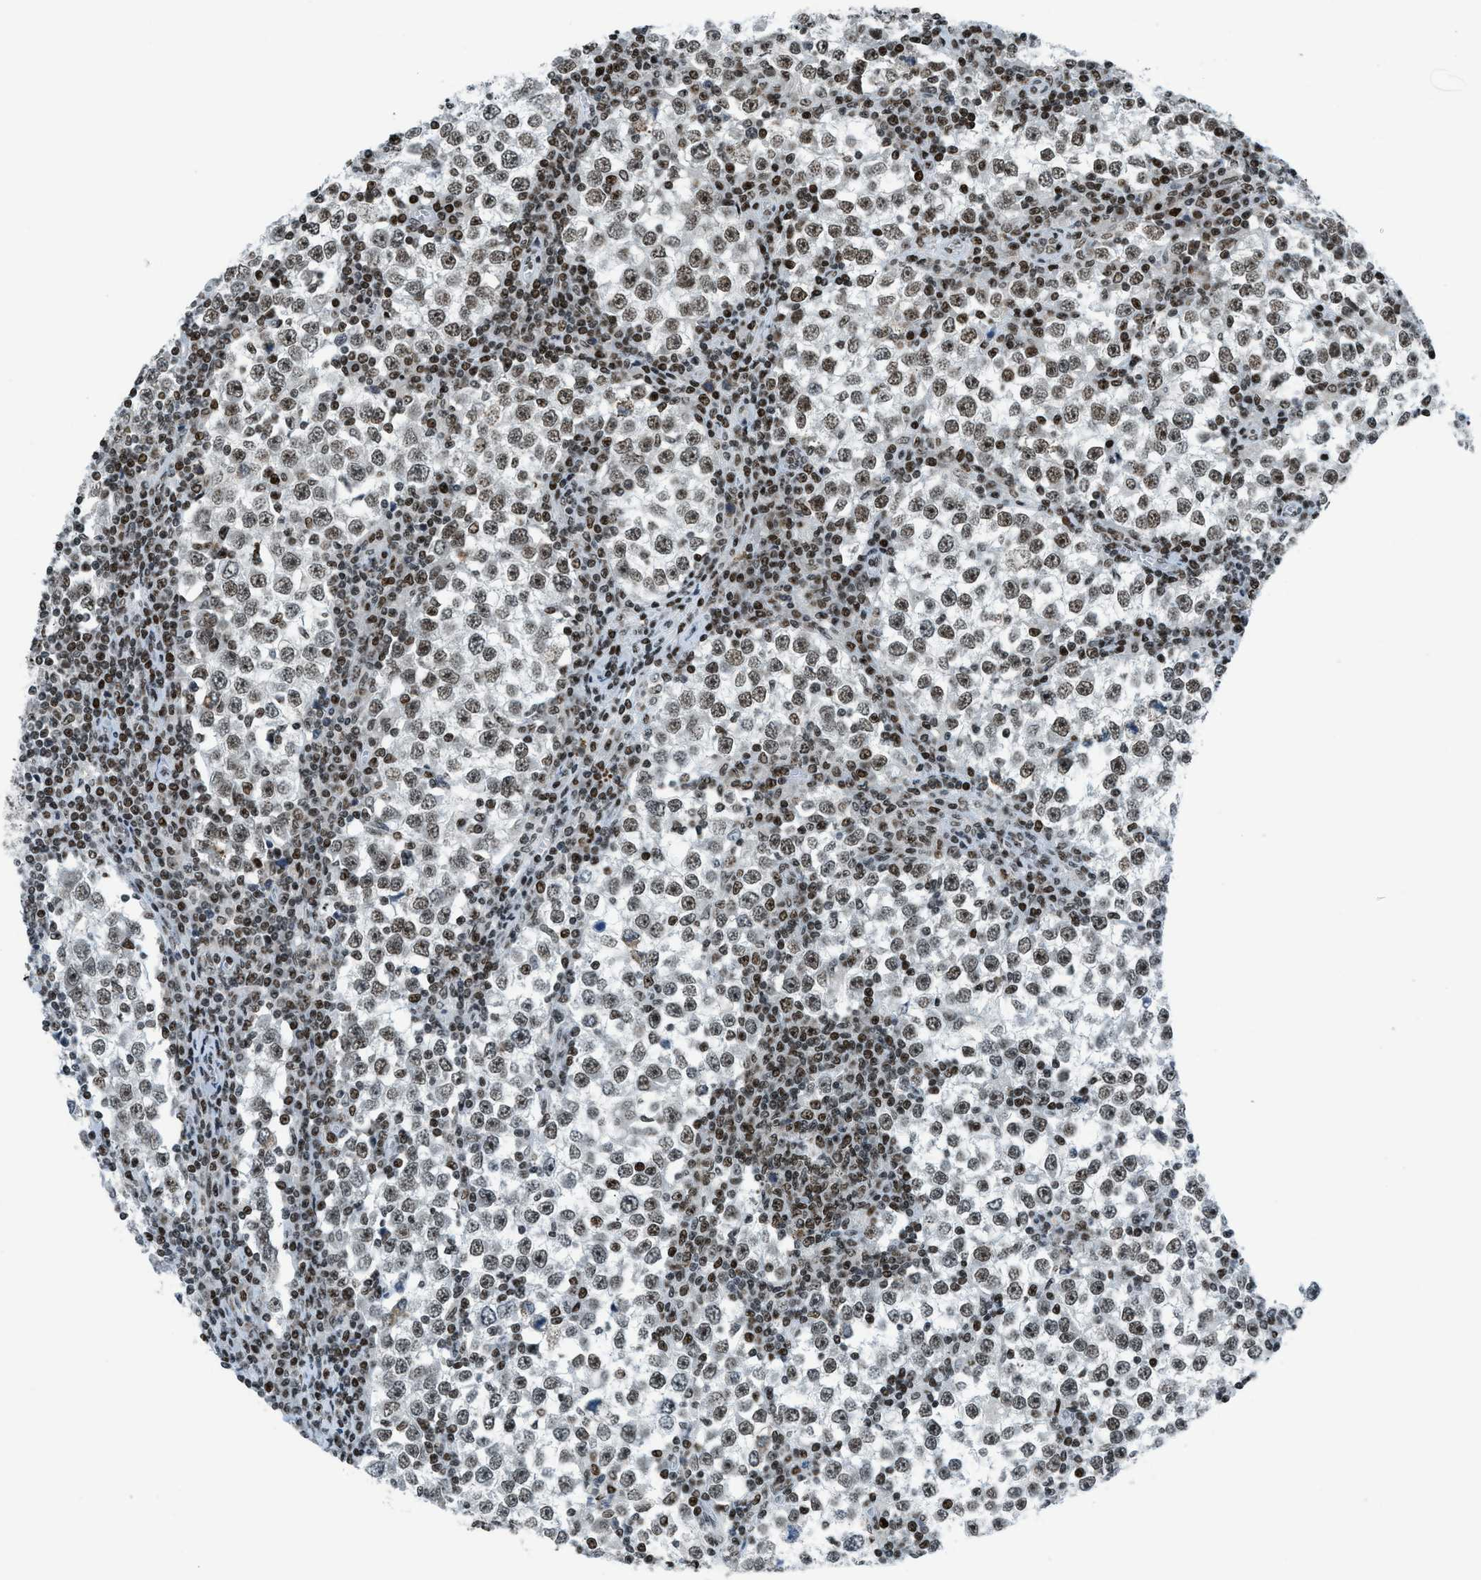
{"staining": {"intensity": "moderate", "quantity": ">75%", "location": "nuclear"}, "tissue": "testis cancer", "cell_type": "Tumor cells", "image_type": "cancer", "snomed": [{"axis": "morphology", "description": "Seminoma, NOS"}, {"axis": "topography", "description": "Testis"}], "caption": "This is a histology image of immunohistochemistry (IHC) staining of testis cancer, which shows moderate expression in the nuclear of tumor cells.", "gene": "RAD51B", "patient": {"sex": "male", "age": 65}}